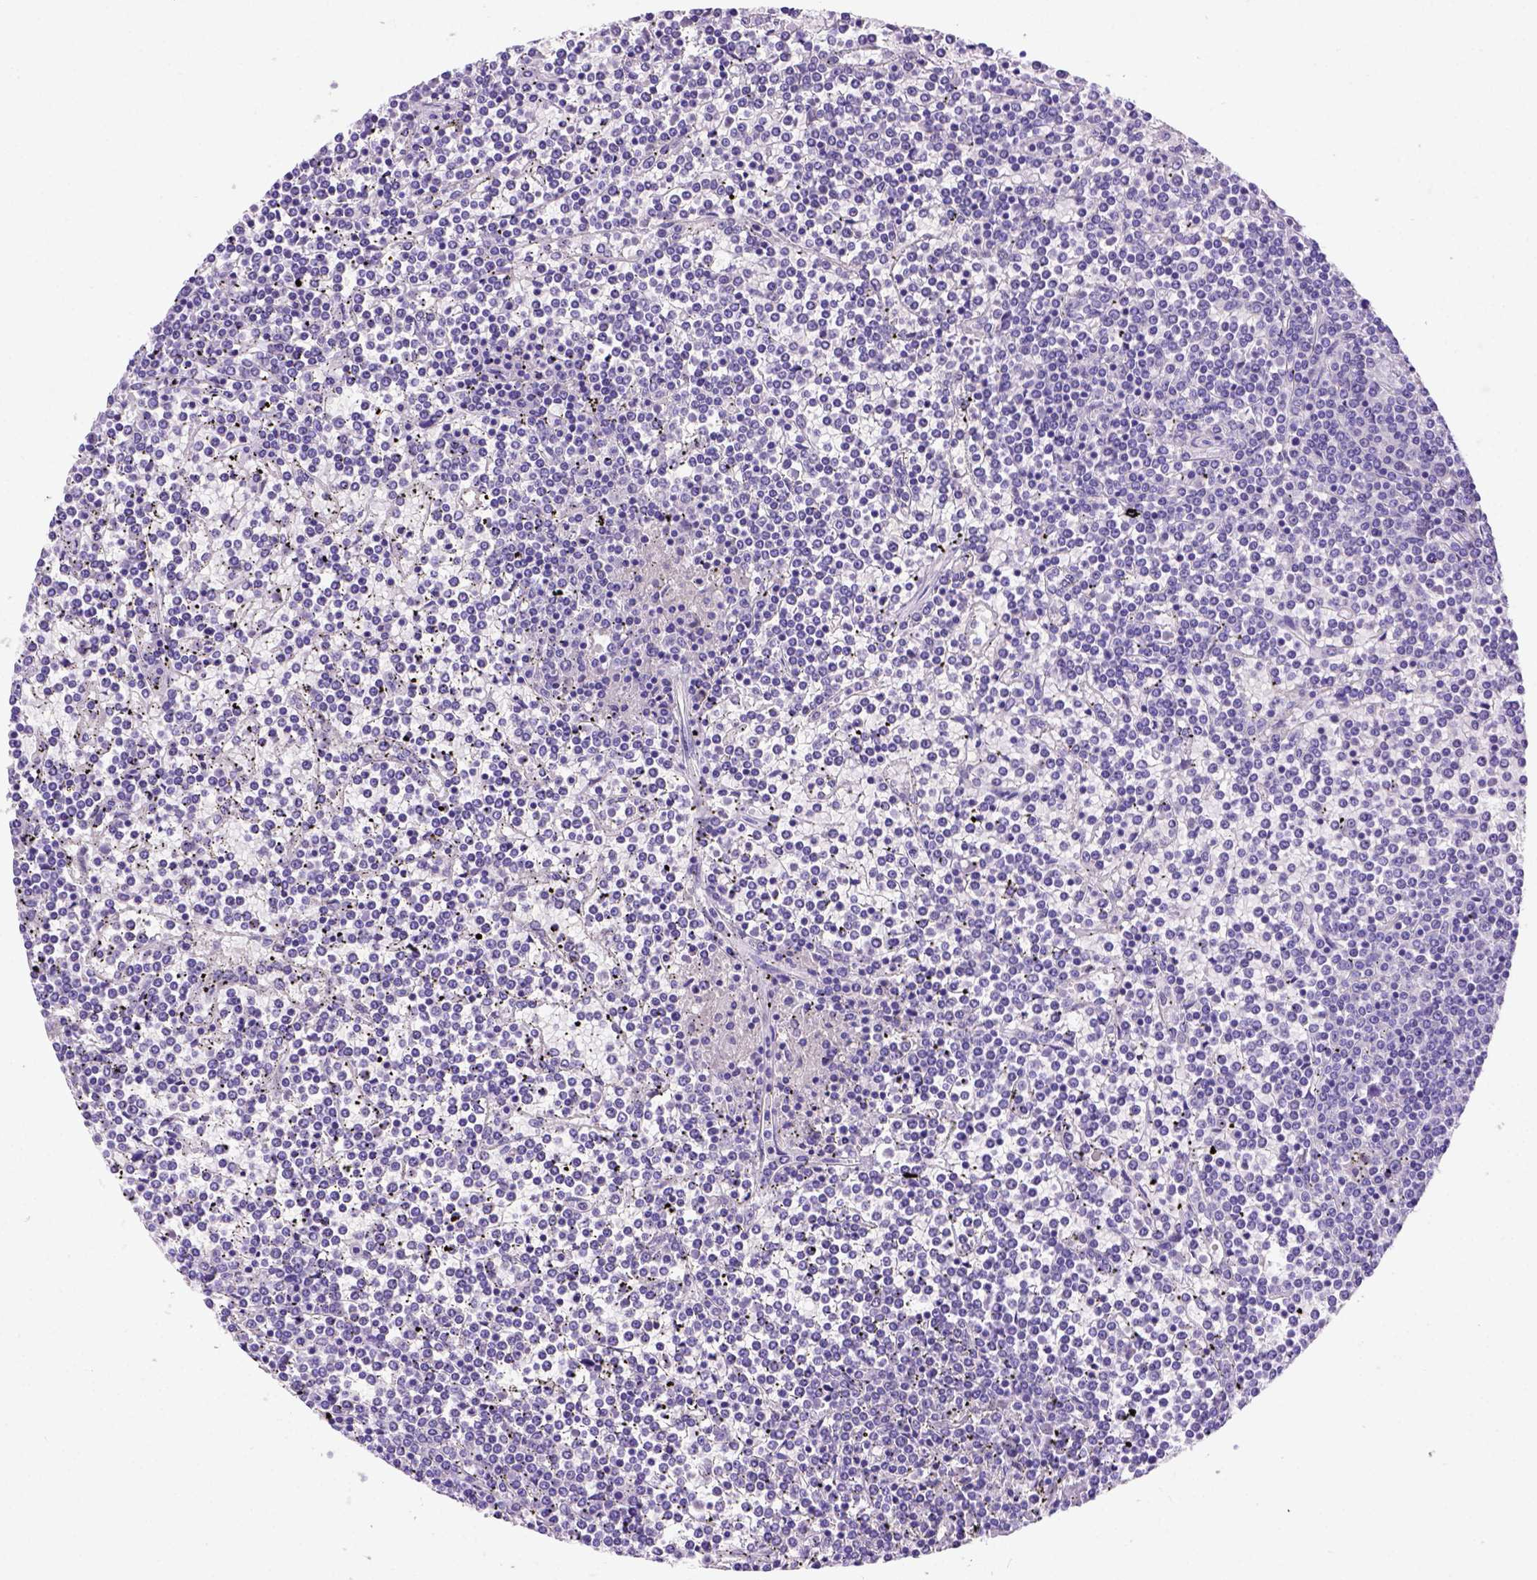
{"staining": {"intensity": "negative", "quantity": "none", "location": "none"}, "tissue": "lymphoma", "cell_type": "Tumor cells", "image_type": "cancer", "snomed": [{"axis": "morphology", "description": "Malignant lymphoma, non-Hodgkin's type, Low grade"}, {"axis": "topography", "description": "Spleen"}], "caption": "Lymphoma was stained to show a protein in brown. There is no significant positivity in tumor cells.", "gene": "FAM81B", "patient": {"sex": "female", "age": 19}}